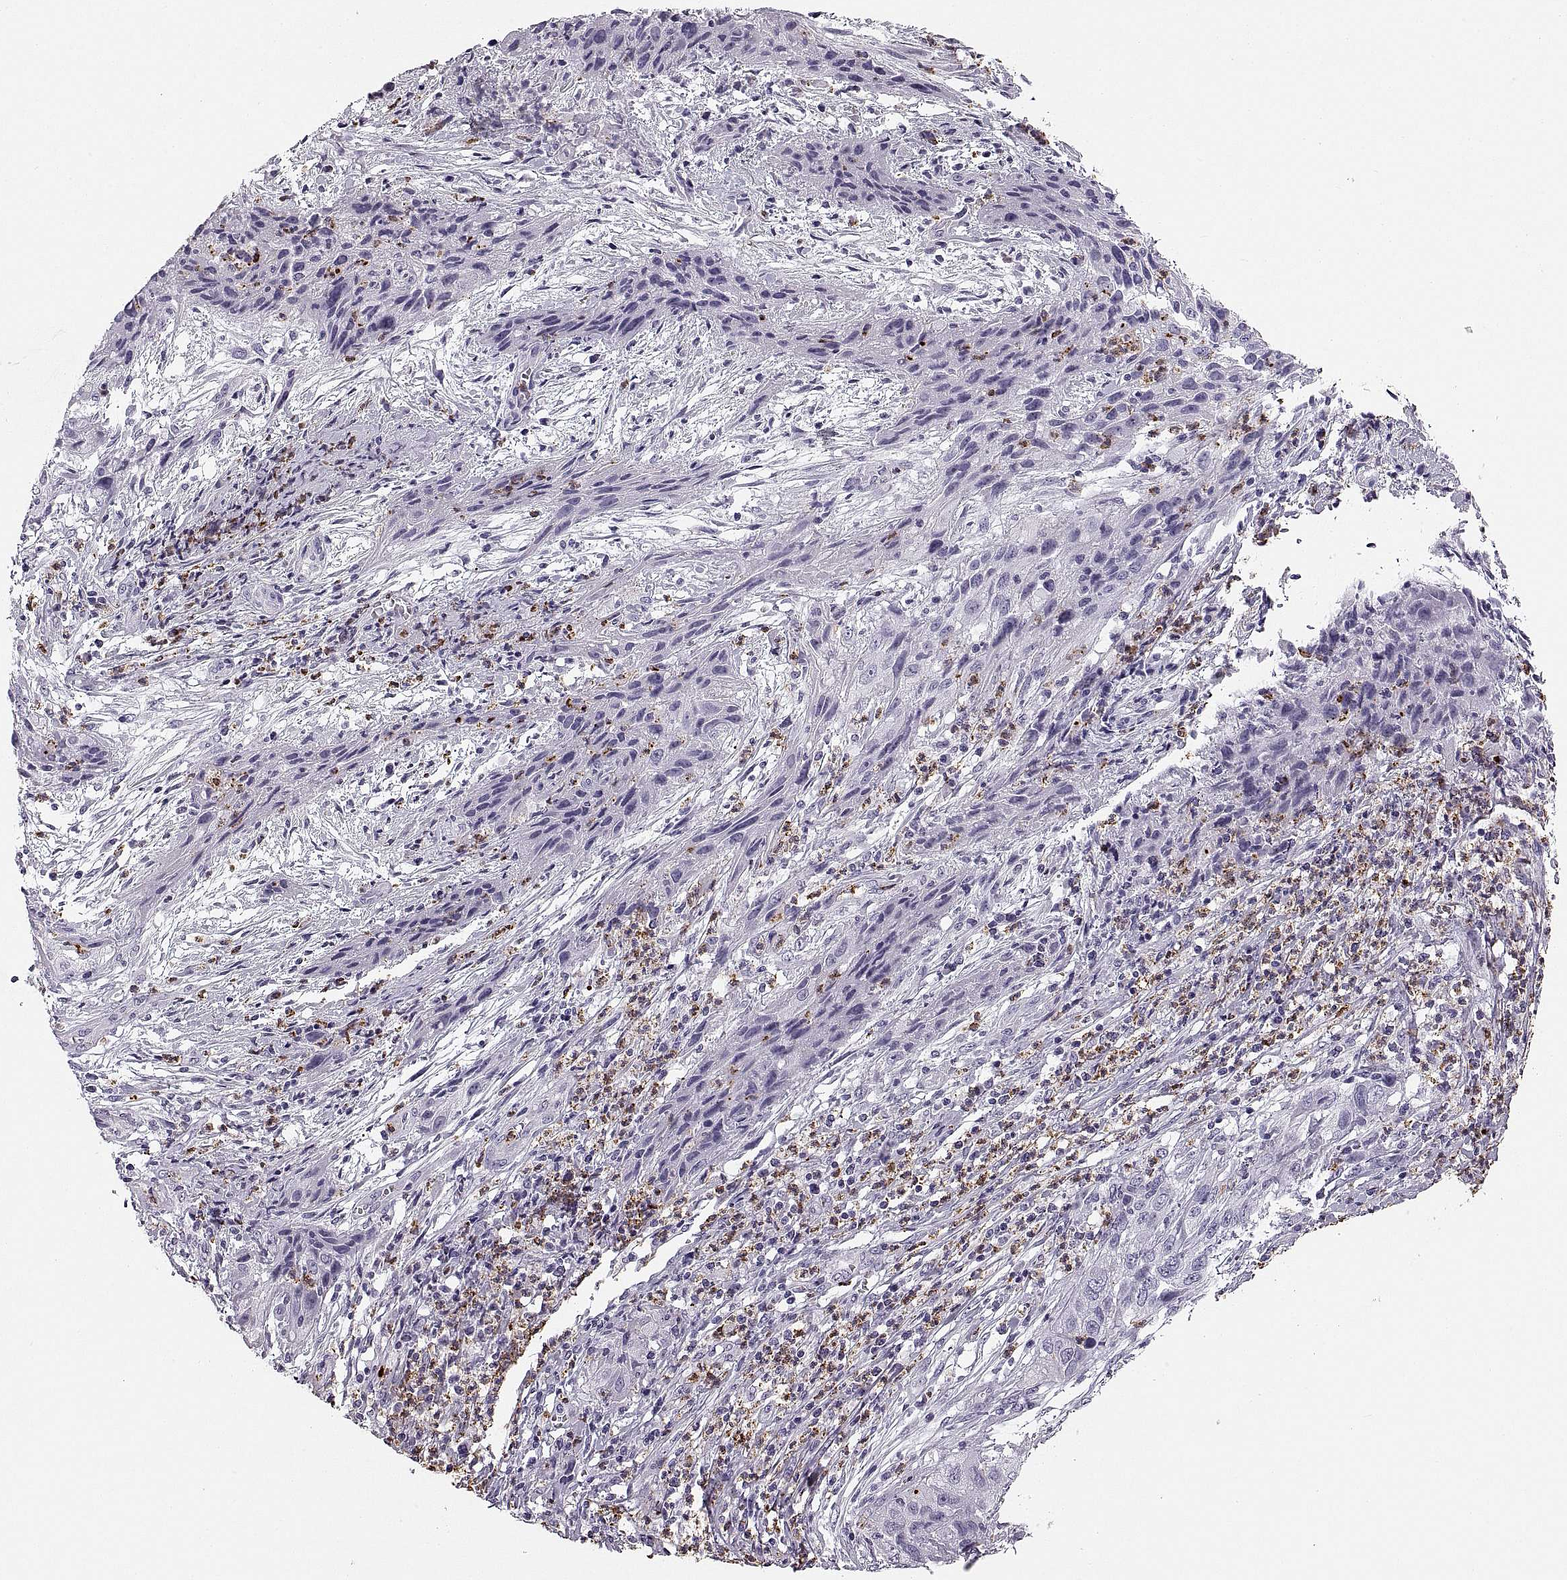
{"staining": {"intensity": "negative", "quantity": "none", "location": "none"}, "tissue": "cervical cancer", "cell_type": "Tumor cells", "image_type": "cancer", "snomed": [{"axis": "morphology", "description": "Squamous cell carcinoma, NOS"}, {"axis": "topography", "description": "Cervix"}], "caption": "The histopathology image demonstrates no staining of tumor cells in cervical cancer (squamous cell carcinoma).", "gene": "MILR1", "patient": {"sex": "female", "age": 32}}